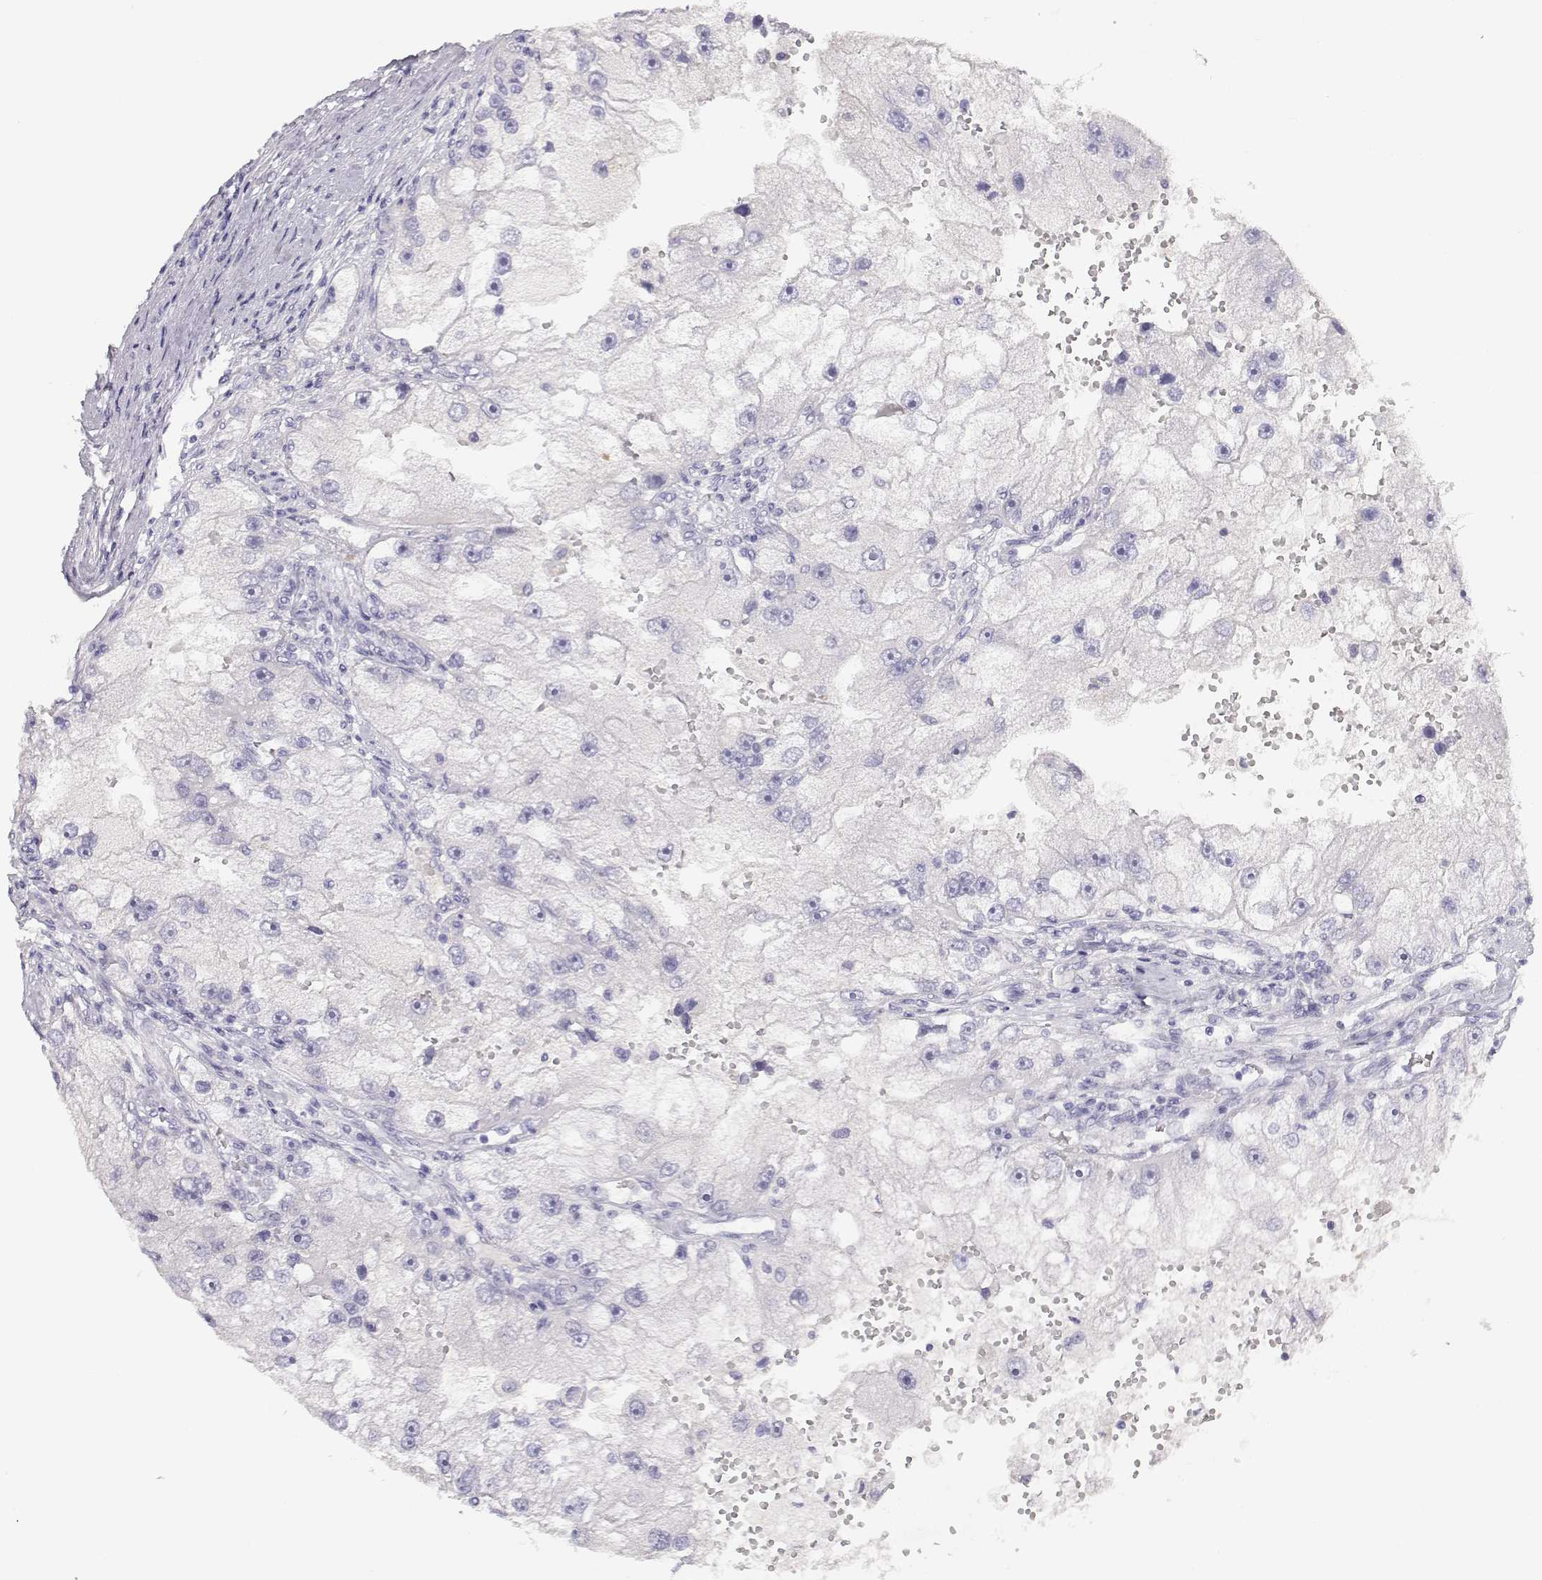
{"staining": {"intensity": "negative", "quantity": "none", "location": "none"}, "tissue": "renal cancer", "cell_type": "Tumor cells", "image_type": "cancer", "snomed": [{"axis": "morphology", "description": "Adenocarcinoma, NOS"}, {"axis": "topography", "description": "Kidney"}], "caption": "IHC micrograph of renal cancer (adenocarcinoma) stained for a protein (brown), which demonstrates no expression in tumor cells.", "gene": "GPR174", "patient": {"sex": "male", "age": 63}}